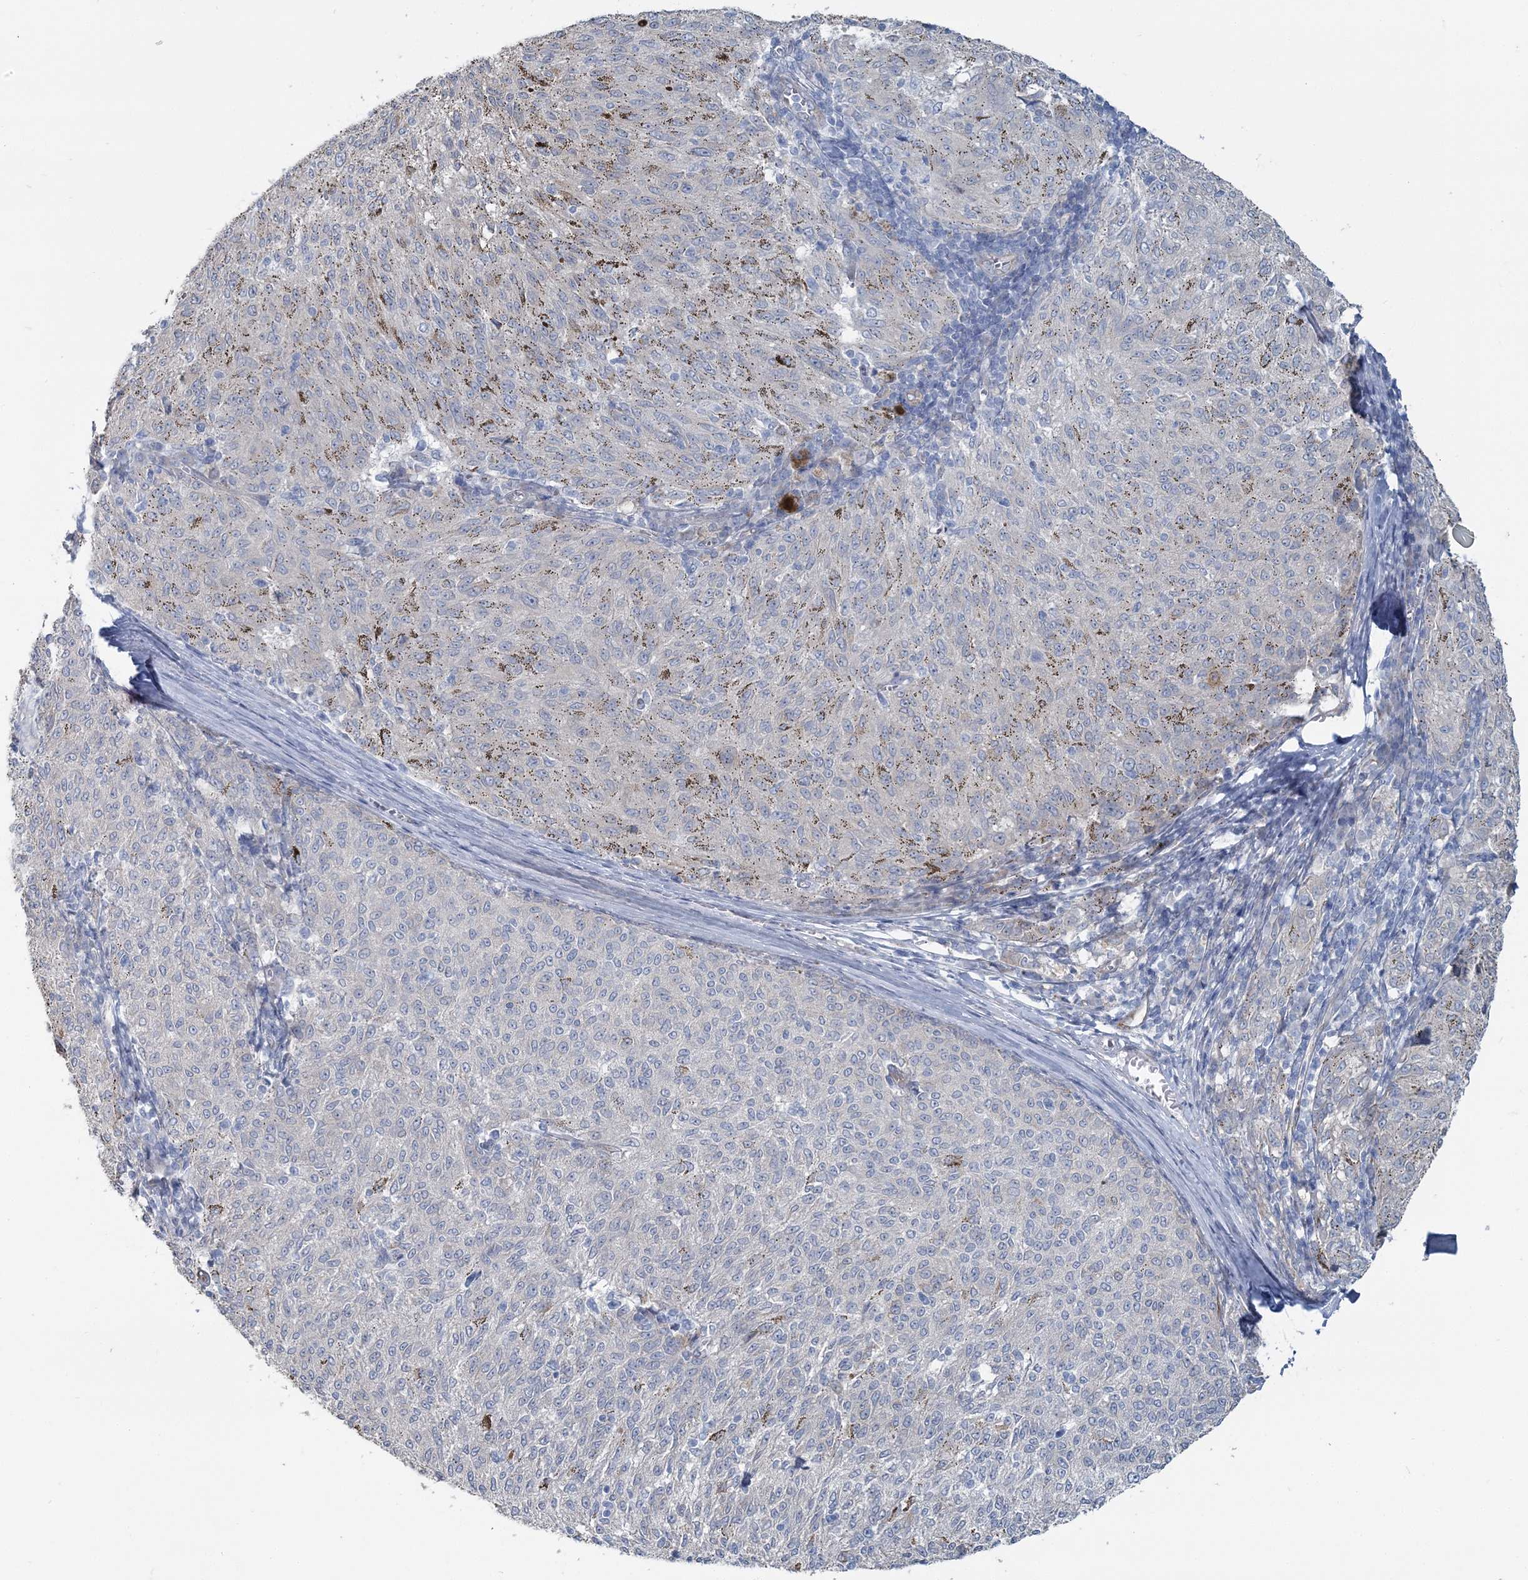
{"staining": {"intensity": "negative", "quantity": "none", "location": "none"}, "tissue": "melanoma", "cell_type": "Tumor cells", "image_type": "cancer", "snomed": [{"axis": "morphology", "description": "Malignant melanoma, NOS"}, {"axis": "topography", "description": "Skin"}], "caption": "A histopathology image of melanoma stained for a protein displays no brown staining in tumor cells.", "gene": "CMBL", "patient": {"sex": "female", "age": 72}}